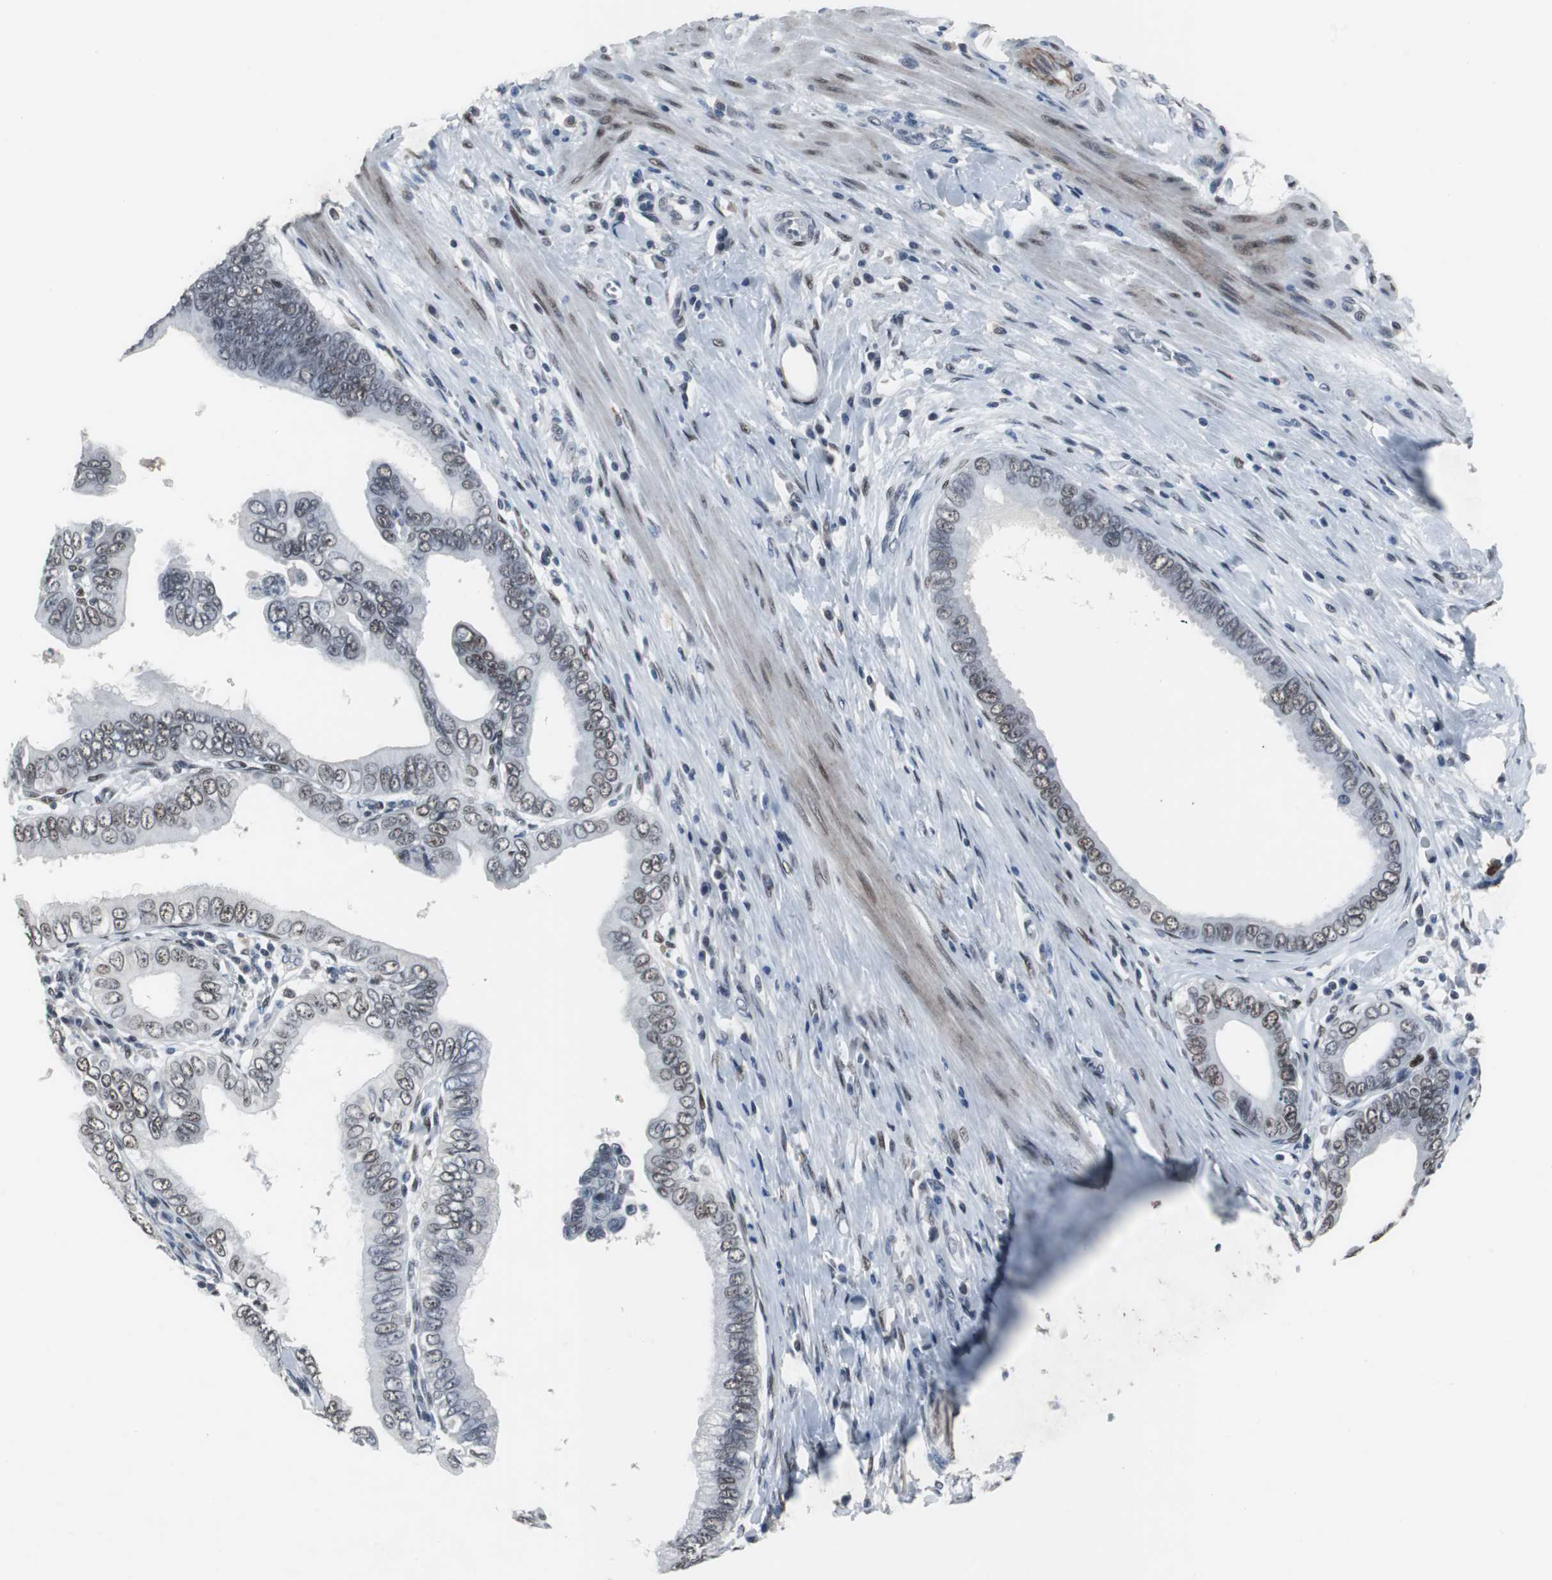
{"staining": {"intensity": "moderate", "quantity": ">75%", "location": "nuclear"}, "tissue": "pancreatic cancer", "cell_type": "Tumor cells", "image_type": "cancer", "snomed": [{"axis": "morphology", "description": "Normal tissue, NOS"}, {"axis": "topography", "description": "Lymph node"}], "caption": "Pancreatic cancer stained with a protein marker shows moderate staining in tumor cells.", "gene": "FOXP4", "patient": {"sex": "male", "age": 50}}